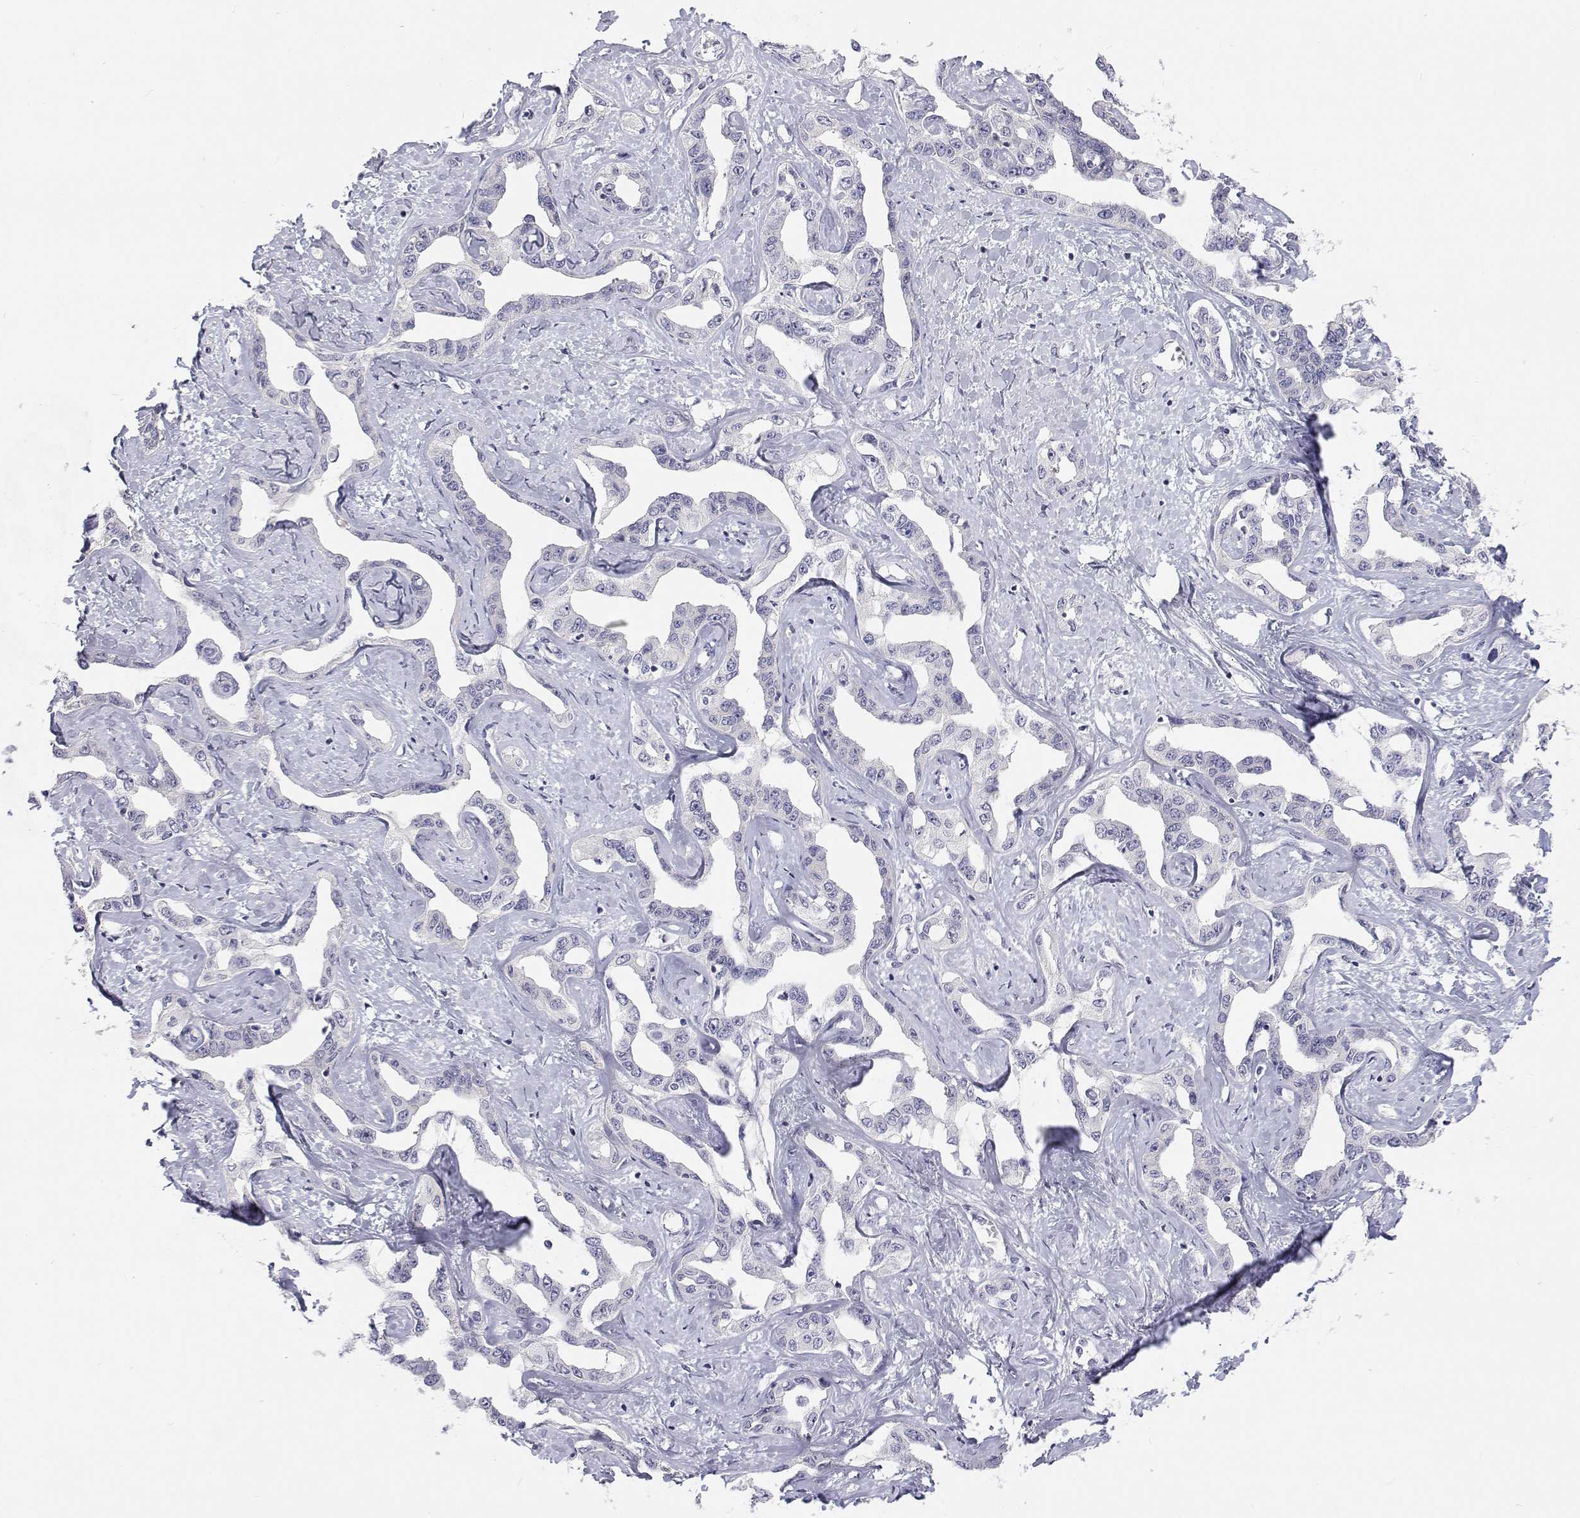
{"staining": {"intensity": "negative", "quantity": "none", "location": "none"}, "tissue": "liver cancer", "cell_type": "Tumor cells", "image_type": "cancer", "snomed": [{"axis": "morphology", "description": "Cholangiocarcinoma"}, {"axis": "topography", "description": "Liver"}], "caption": "The histopathology image demonstrates no significant positivity in tumor cells of cholangiocarcinoma (liver).", "gene": "MYPN", "patient": {"sex": "male", "age": 59}}